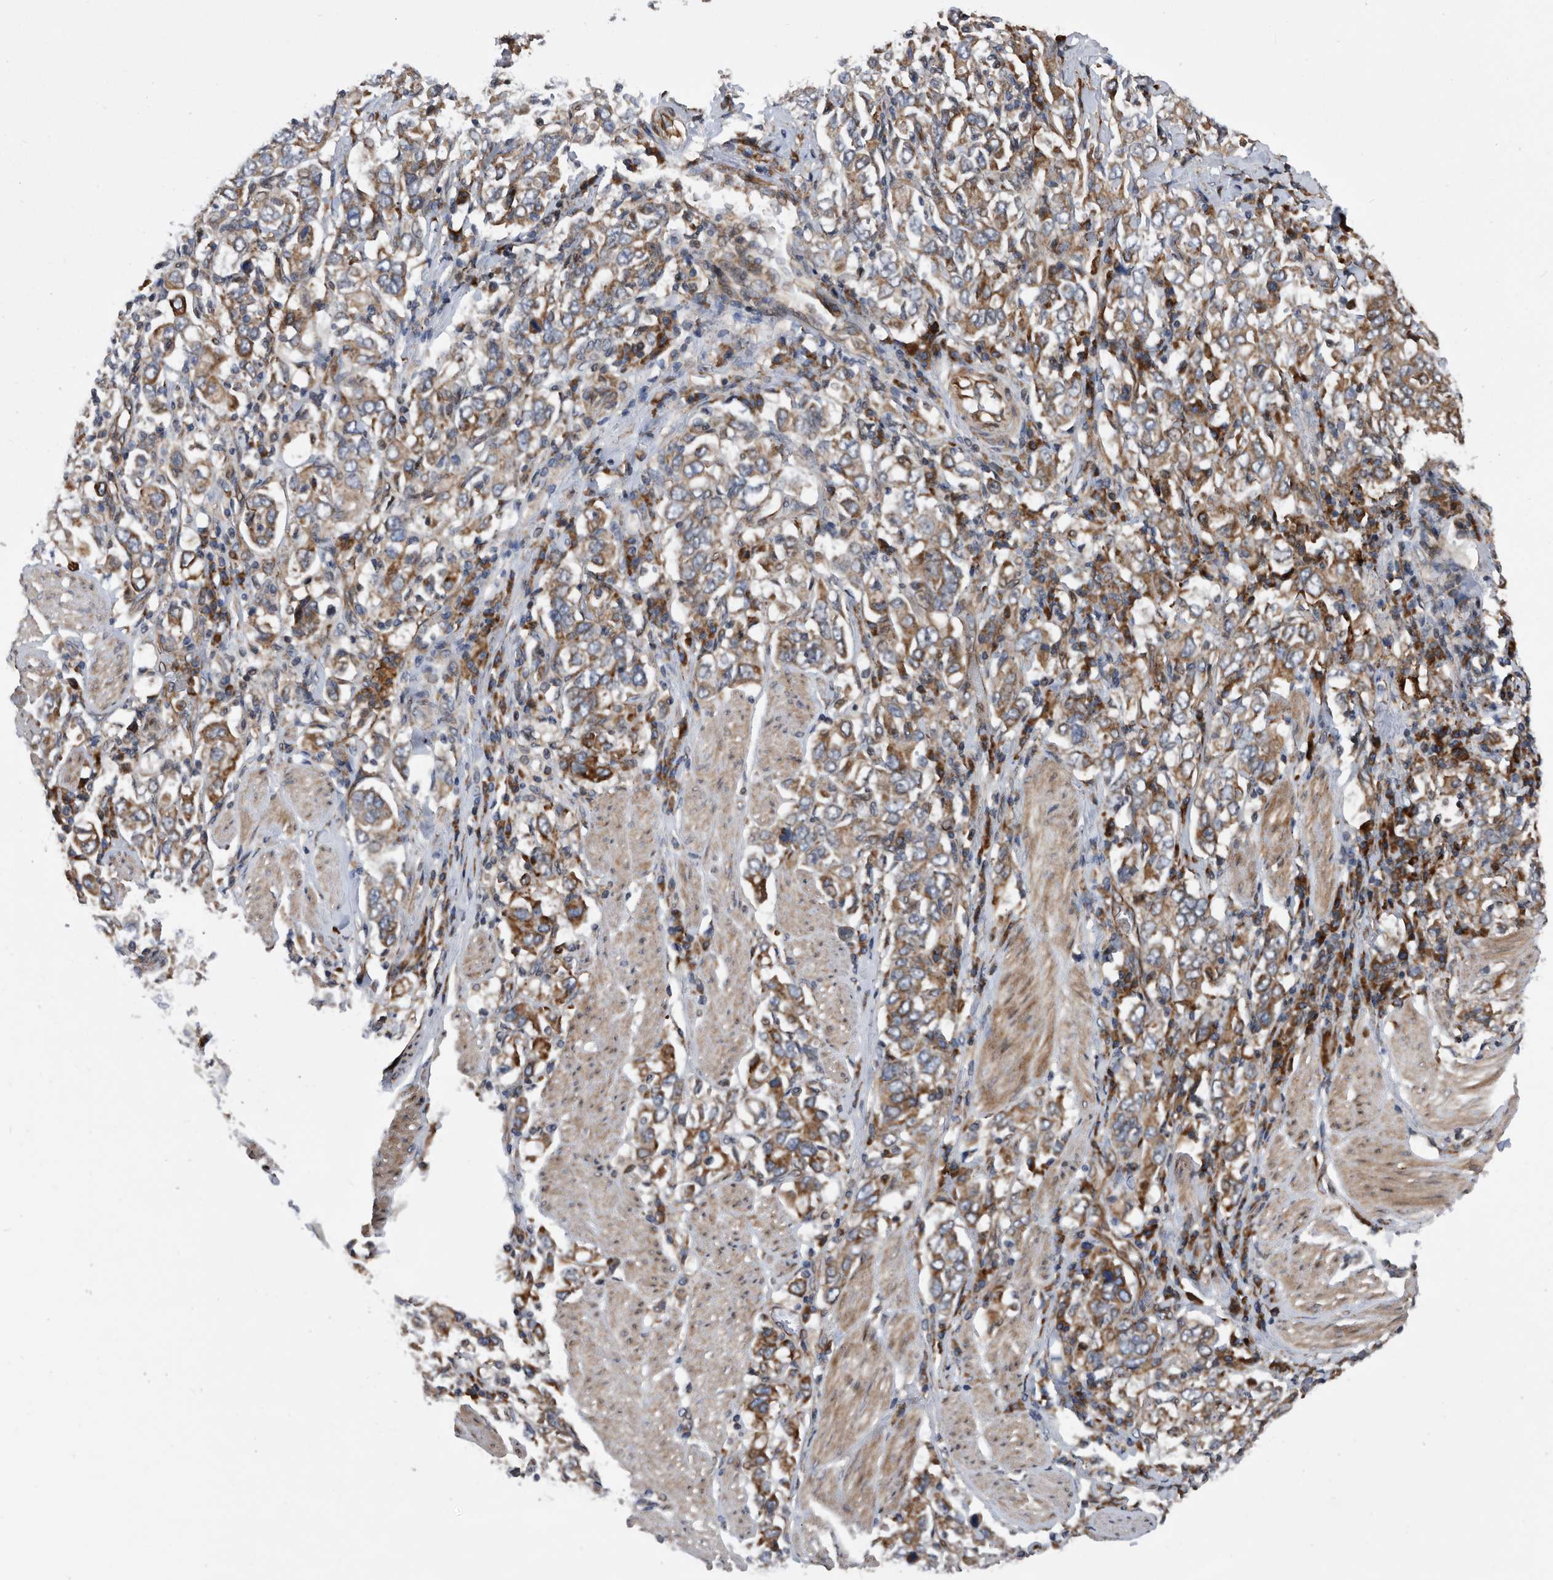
{"staining": {"intensity": "moderate", "quantity": ">75%", "location": "cytoplasmic/membranous"}, "tissue": "stomach cancer", "cell_type": "Tumor cells", "image_type": "cancer", "snomed": [{"axis": "morphology", "description": "Adenocarcinoma, NOS"}, {"axis": "topography", "description": "Stomach, upper"}], "caption": "Moderate cytoplasmic/membranous staining for a protein is appreciated in about >75% of tumor cells of stomach cancer using immunohistochemistry.", "gene": "SERINC2", "patient": {"sex": "male", "age": 62}}